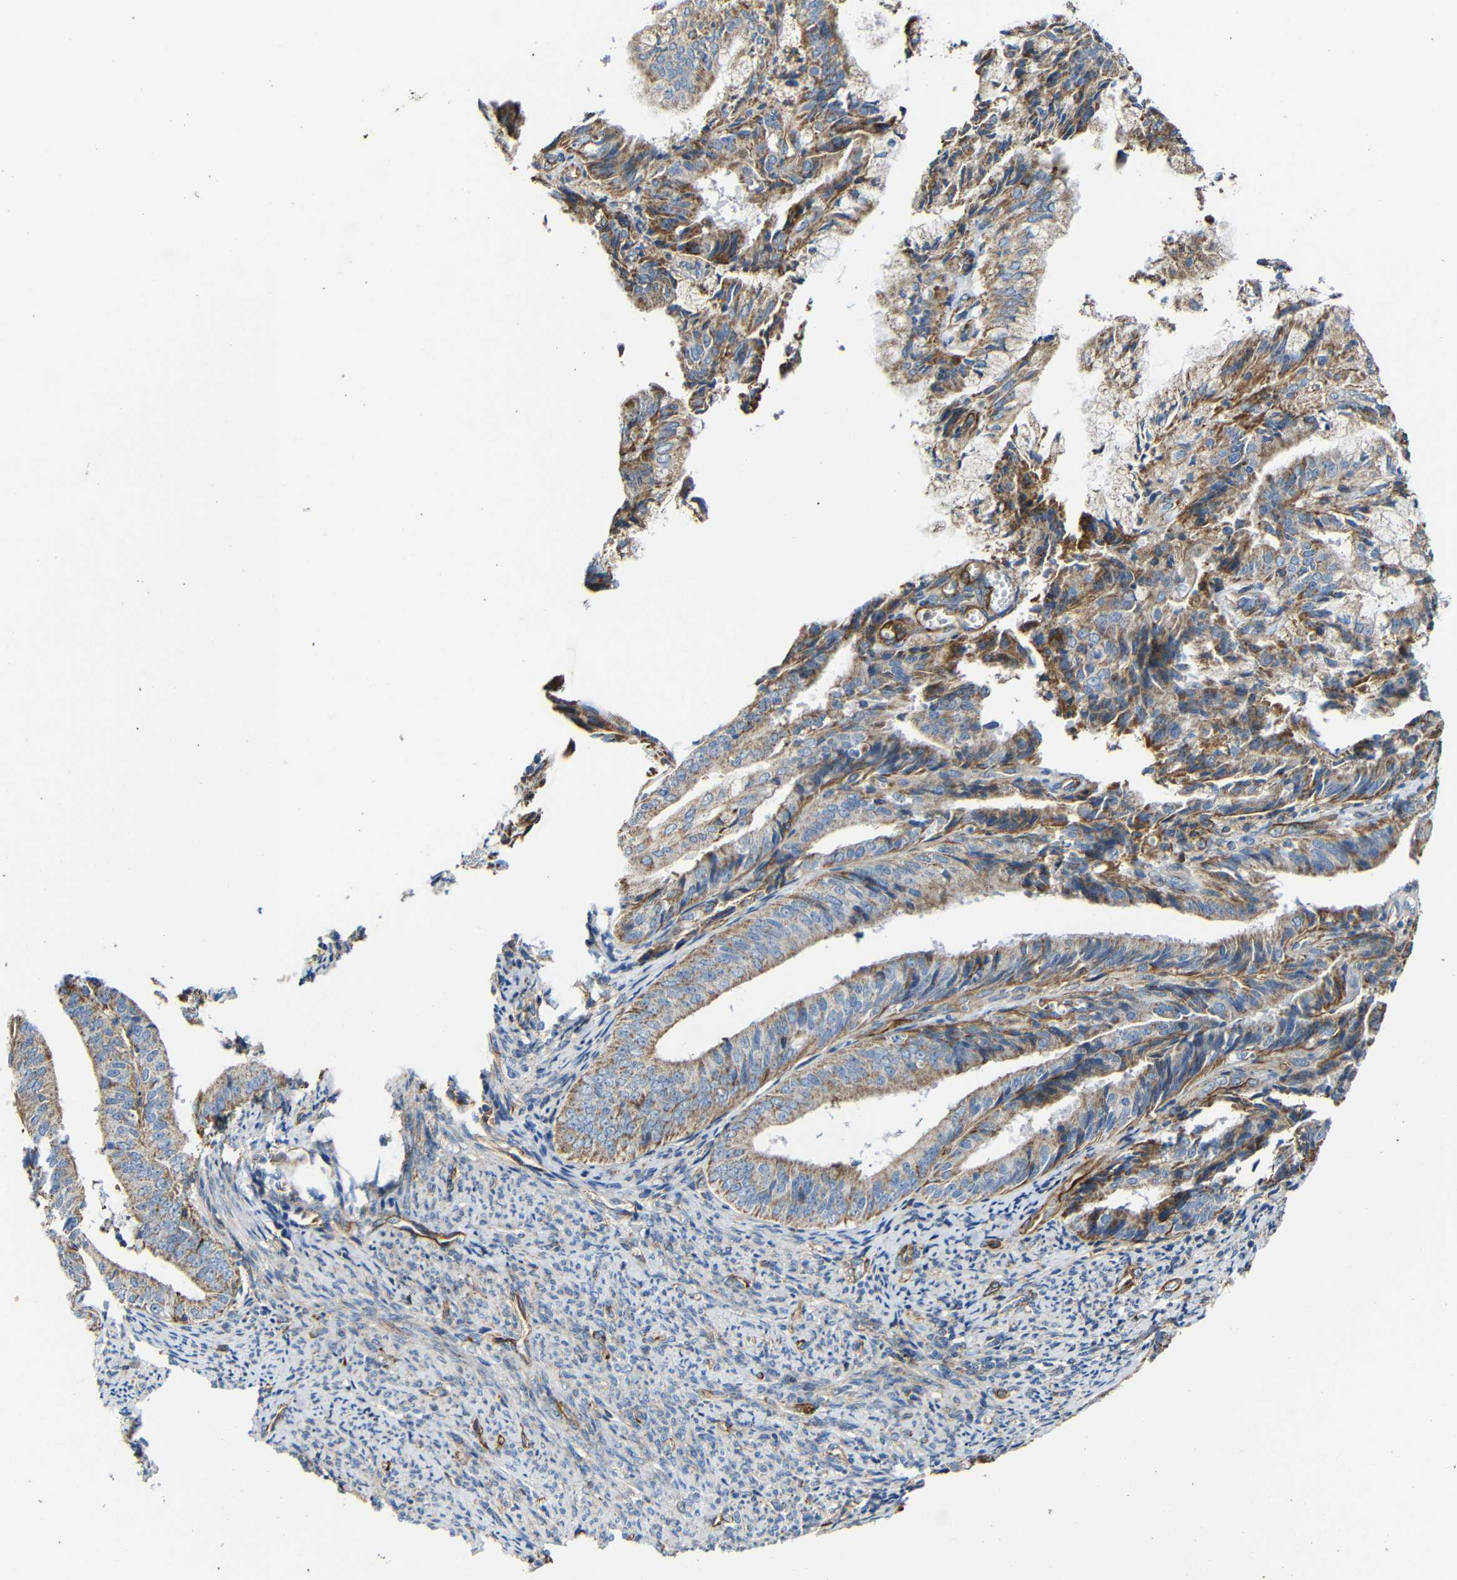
{"staining": {"intensity": "moderate", "quantity": ">75%", "location": "cytoplasmic/membranous"}, "tissue": "endometrial cancer", "cell_type": "Tumor cells", "image_type": "cancer", "snomed": [{"axis": "morphology", "description": "Adenocarcinoma, NOS"}, {"axis": "topography", "description": "Endometrium"}], "caption": "High-magnification brightfield microscopy of endometrial adenocarcinoma stained with DAB (3,3'-diaminobenzidine) (brown) and counterstained with hematoxylin (blue). tumor cells exhibit moderate cytoplasmic/membranous staining is present in approximately>75% of cells.", "gene": "IGSF10", "patient": {"sex": "female", "age": 63}}